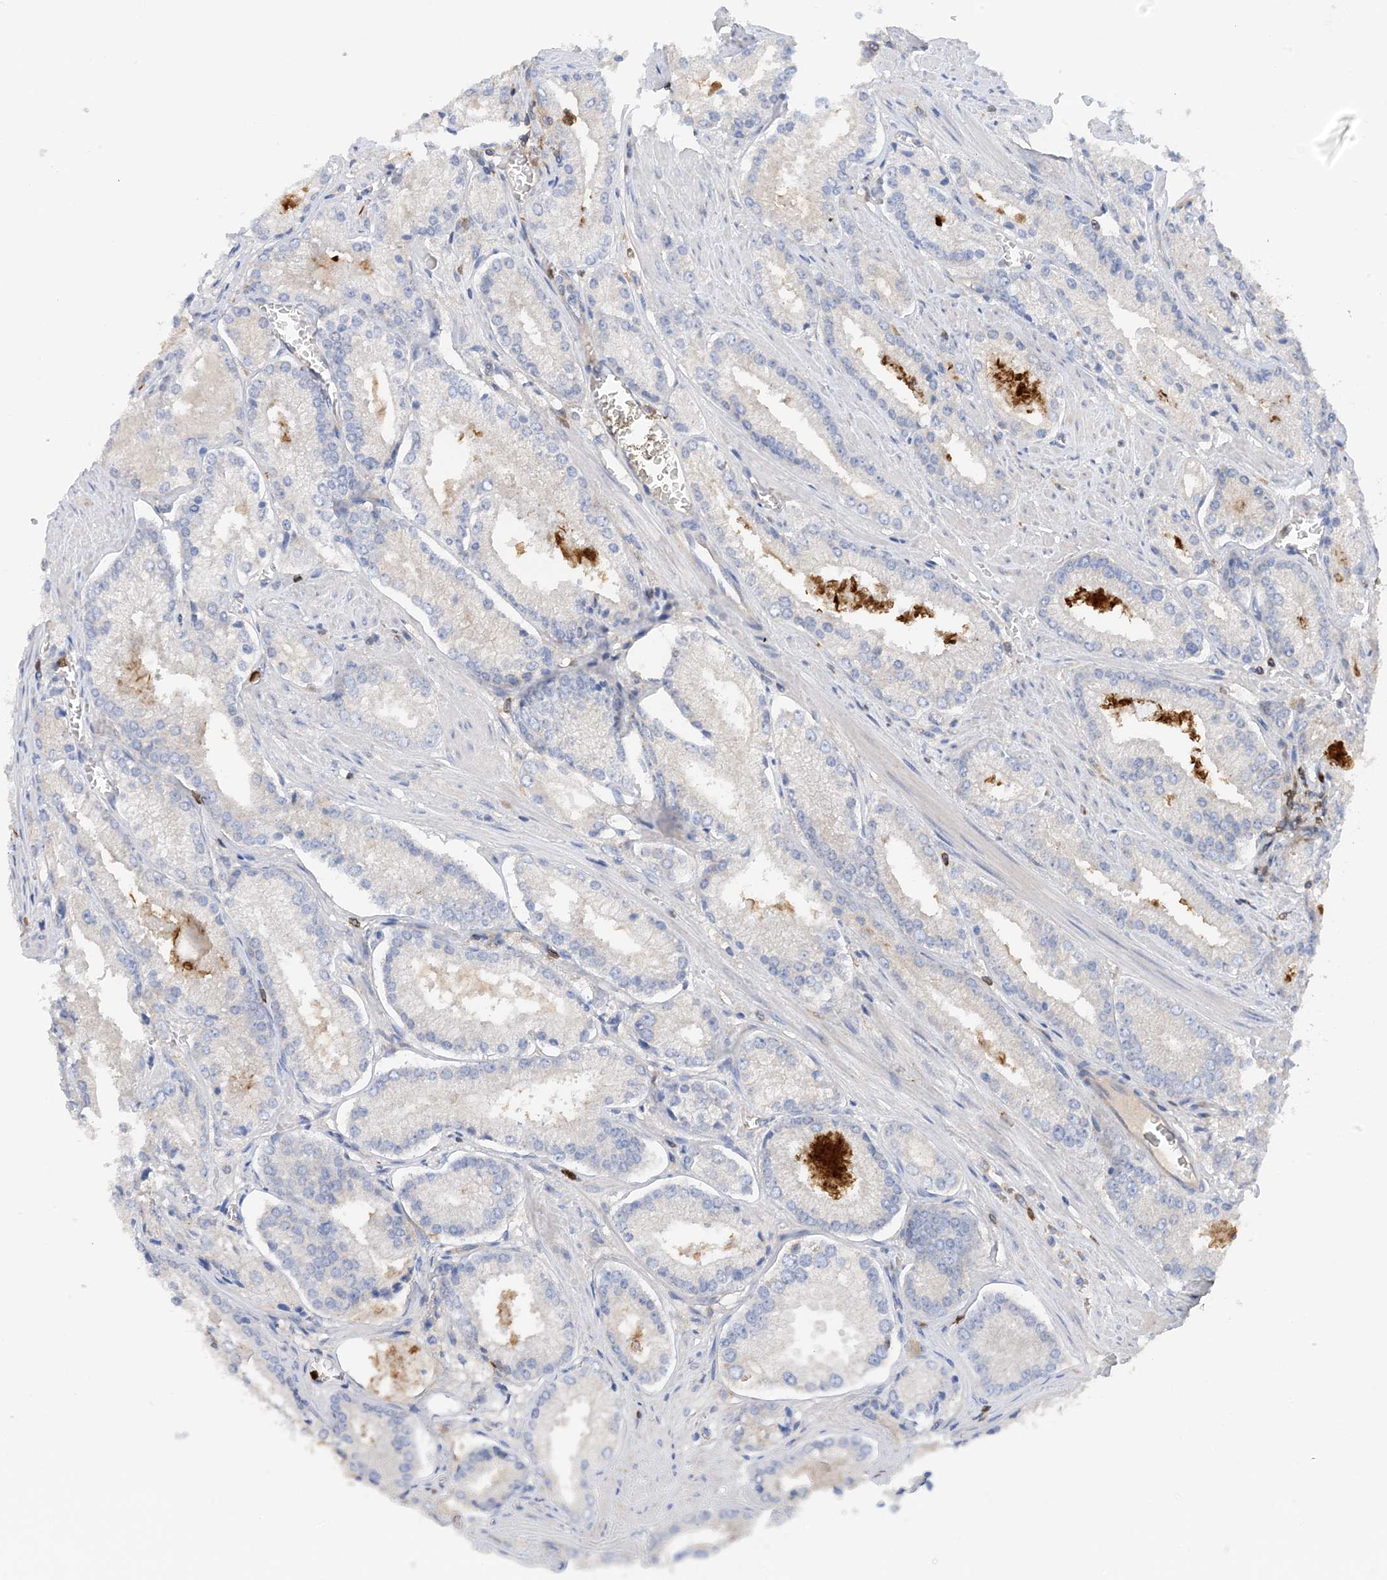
{"staining": {"intensity": "negative", "quantity": "none", "location": "none"}, "tissue": "prostate cancer", "cell_type": "Tumor cells", "image_type": "cancer", "snomed": [{"axis": "morphology", "description": "Adenocarcinoma, Low grade"}, {"axis": "topography", "description": "Prostate"}], "caption": "An image of prostate cancer (low-grade adenocarcinoma) stained for a protein exhibits no brown staining in tumor cells.", "gene": "PHACTR2", "patient": {"sex": "male", "age": 54}}